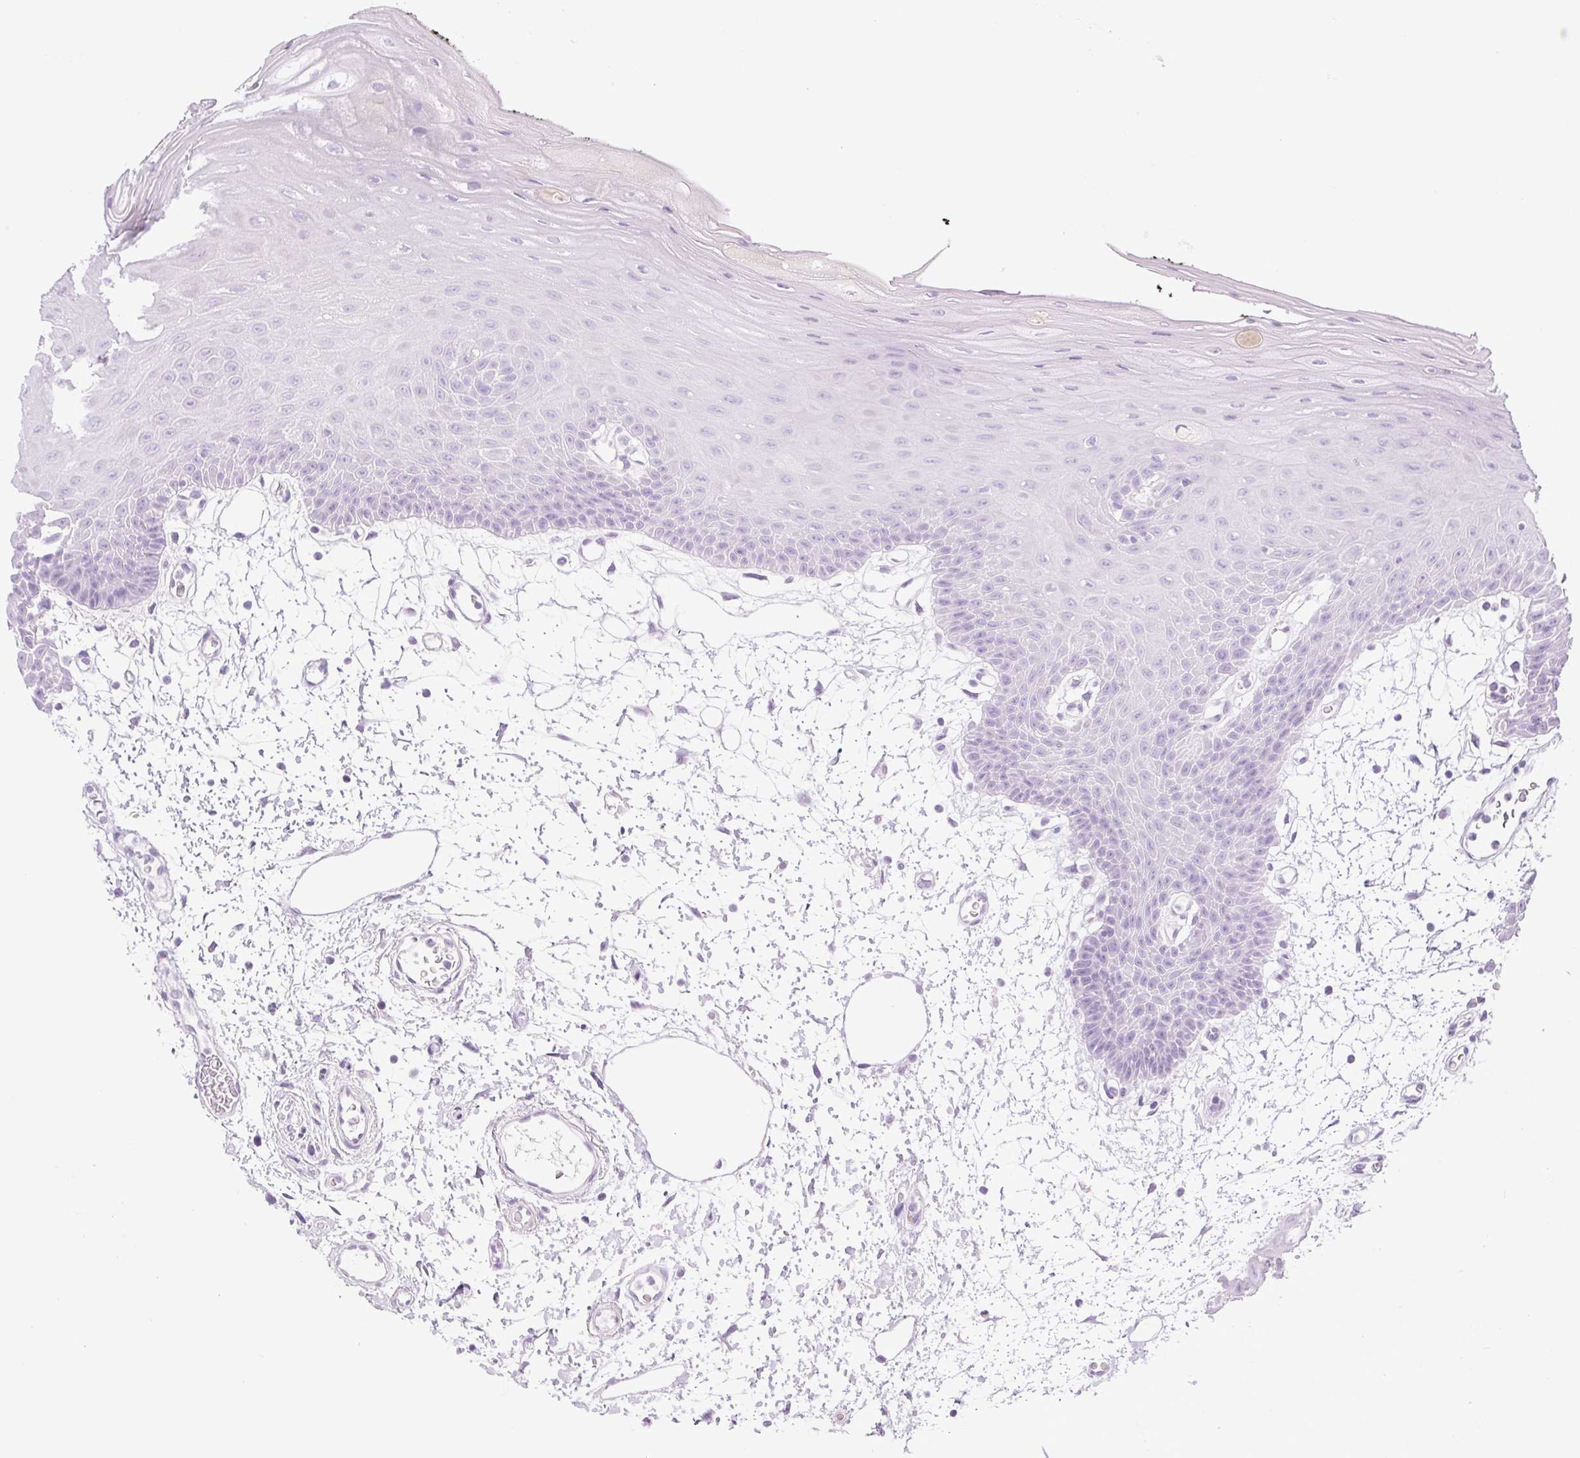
{"staining": {"intensity": "negative", "quantity": "none", "location": "none"}, "tissue": "oral mucosa", "cell_type": "Squamous epithelial cells", "image_type": "normal", "snomed": [{"axis": "morphology", "description": "Normal tissue, NOS"}, {"axis": "topography", "description": "Oral tissue"}], "caption": "Immunohistochemical staining of unremarkable oral mucosa reveals no significant expression in squamous epithelial cells. The staining was performed using DAB to visualize the protein expression in brown, while the nuclei were stained in blue with hematoxylin (Magnification: 20x).", "gene": "PALM3", "patient": {"sex": "female", "age": 59}}